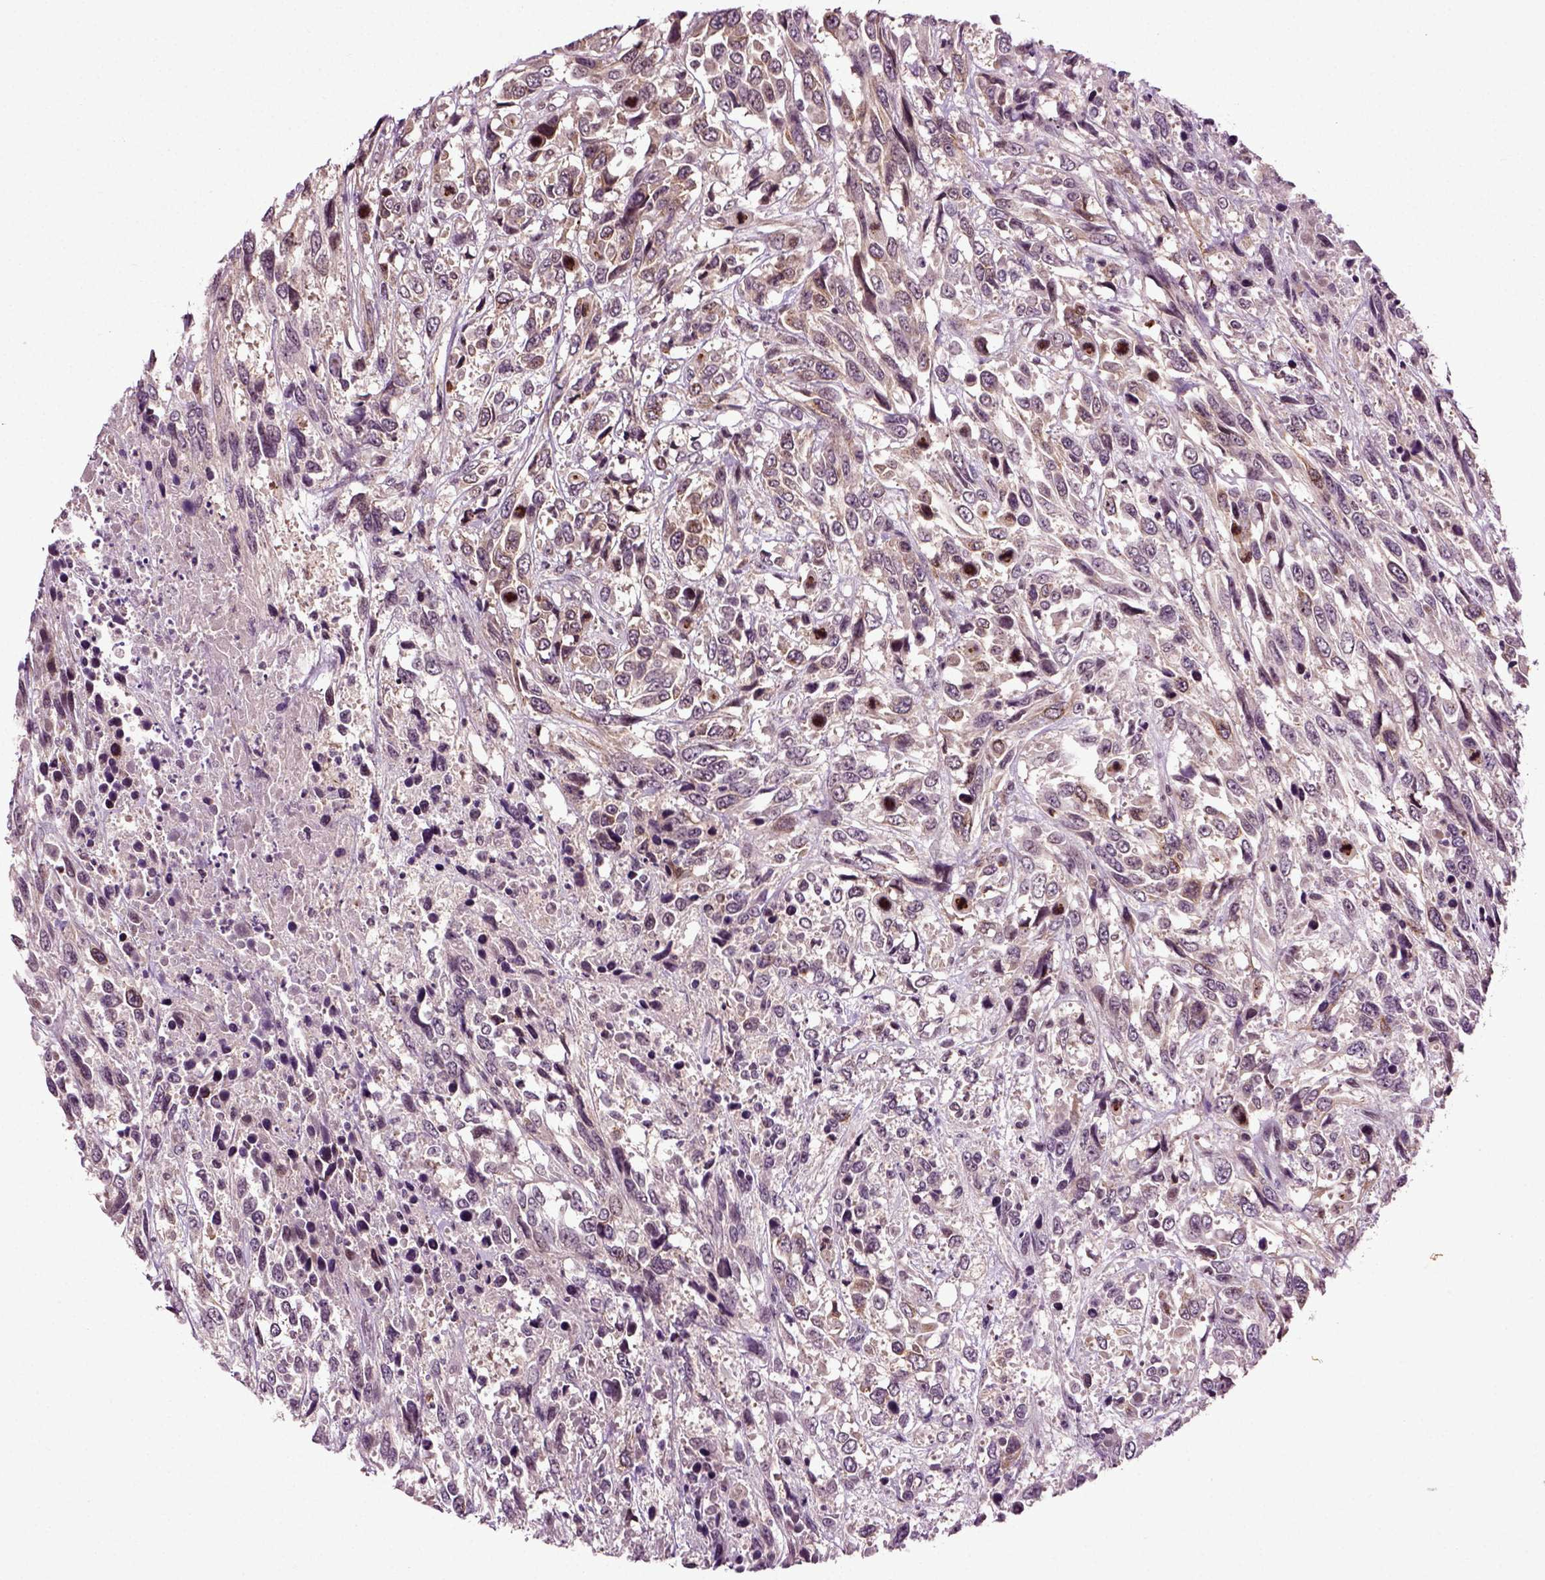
{"staining": {"intensity": "moderate", "quantity": "<25%", "location": "nuclear"}, "tissue": "urothelial cancer", "cell_type": "Tumor cells", "image_type": "cancer", "snomed": [{"axis": "morphology", "description": "Urothelial carcinoma, High grade"}, {"axis": "topography", "description": "Urinary bladder"}], "caption": "A high-resolution micrograph shows immunohistochemistry staining of urothelial carcinoma (high-grade), which shows moderate nuclear positivity in about <25% of tumor cells. (IHC, brightfield microscopy, high magnification).", "gene": "KNSTRN", "patient": {"sex": "female", "age": 70}}